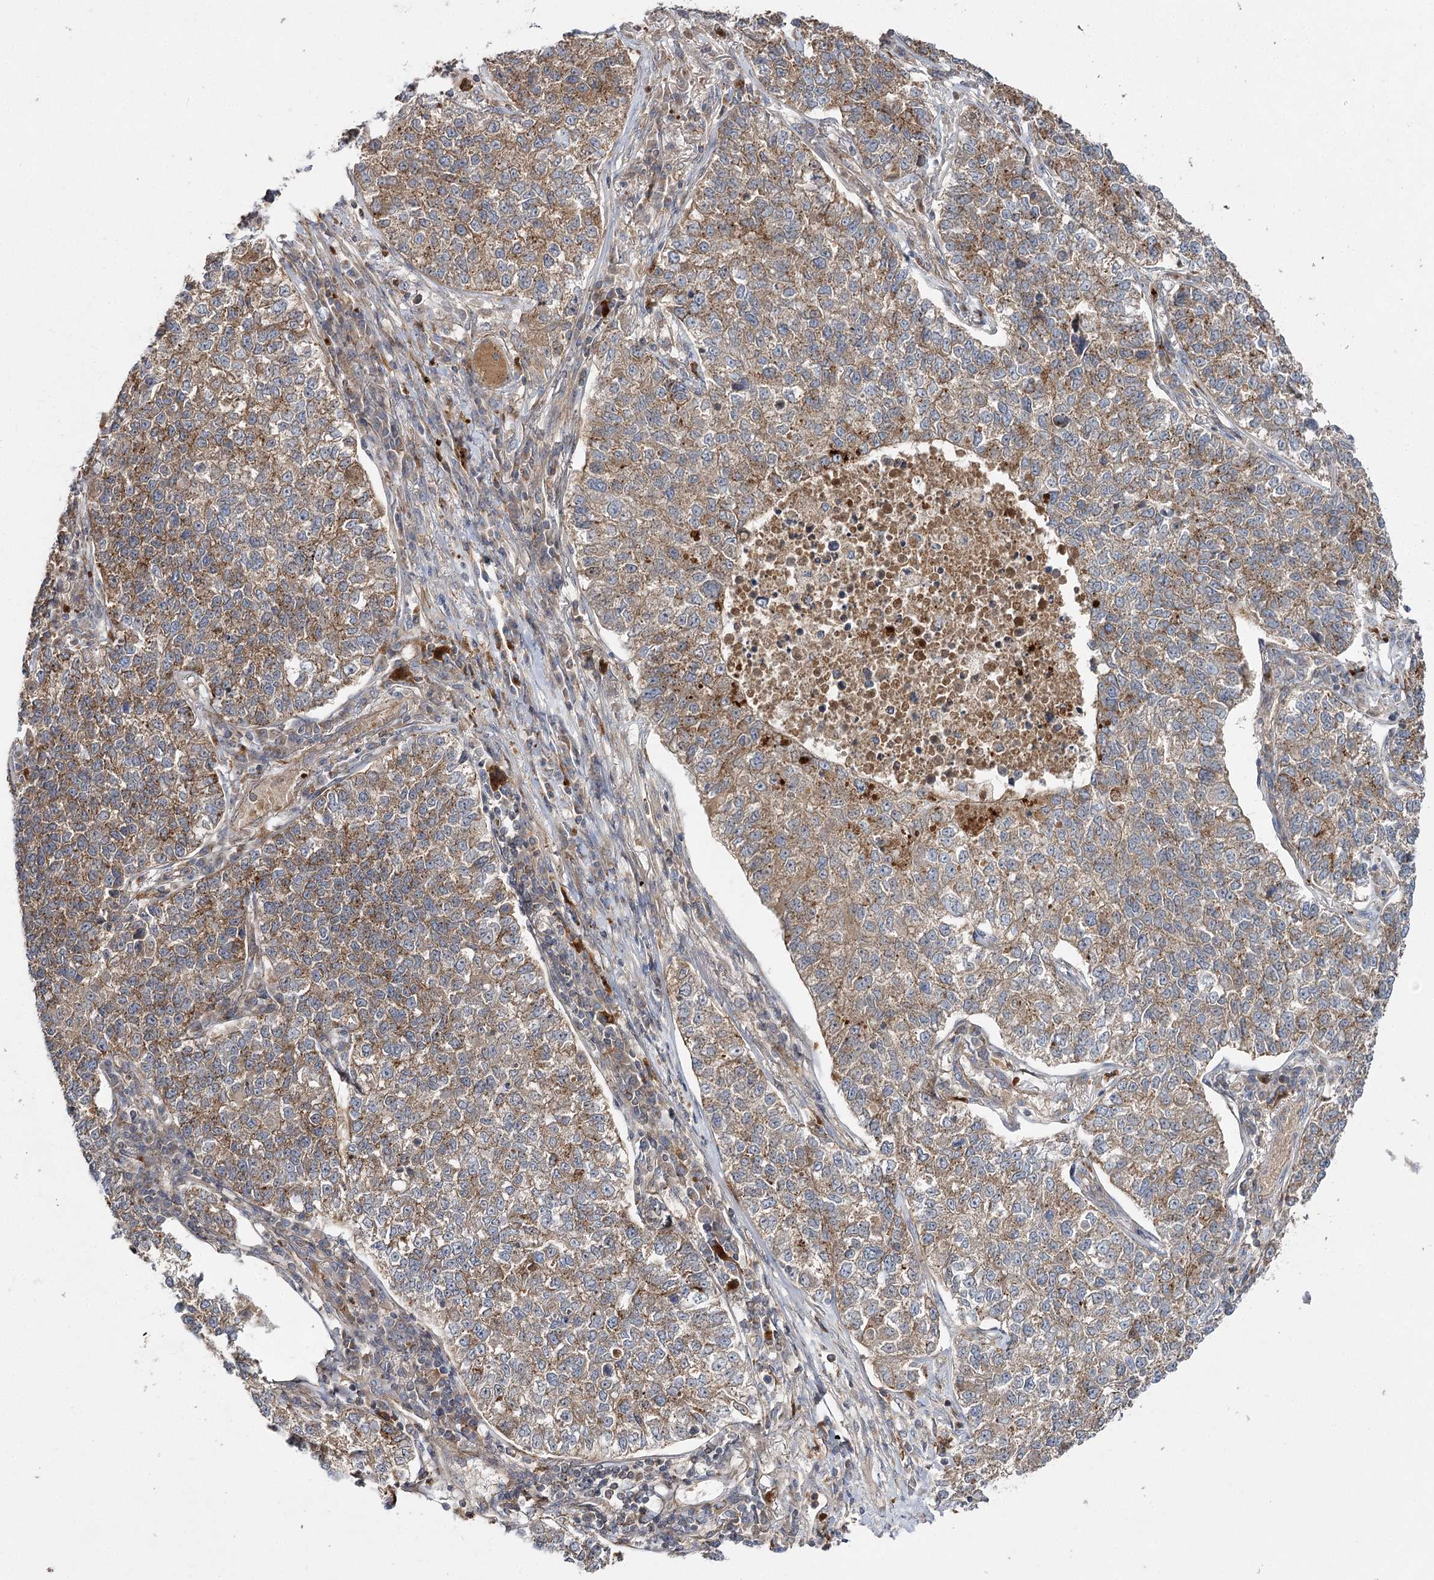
{"staining": {"intensity": "moderate", "quantity": ">75%", "location": "cytoplasmic/membranous"}, "tissue": "lung cancer", "cell_type": "Tumor cells", "image_type": "cancer", "snomed": [{"axis": "morphology", "description": "Adenocarcinoma, NOS"}, {"axis": "topography", "description": "Lung"}], "caption": "About >75% of tumor cells in lung cancer (adenocarcinoma) demonstrate moderate cytoplasmic/membranous protein positivity as visualized by brown immunohistochemical staining.", "gene": "KIAA0825", "patient": {"sex": "male", "age": 49}}